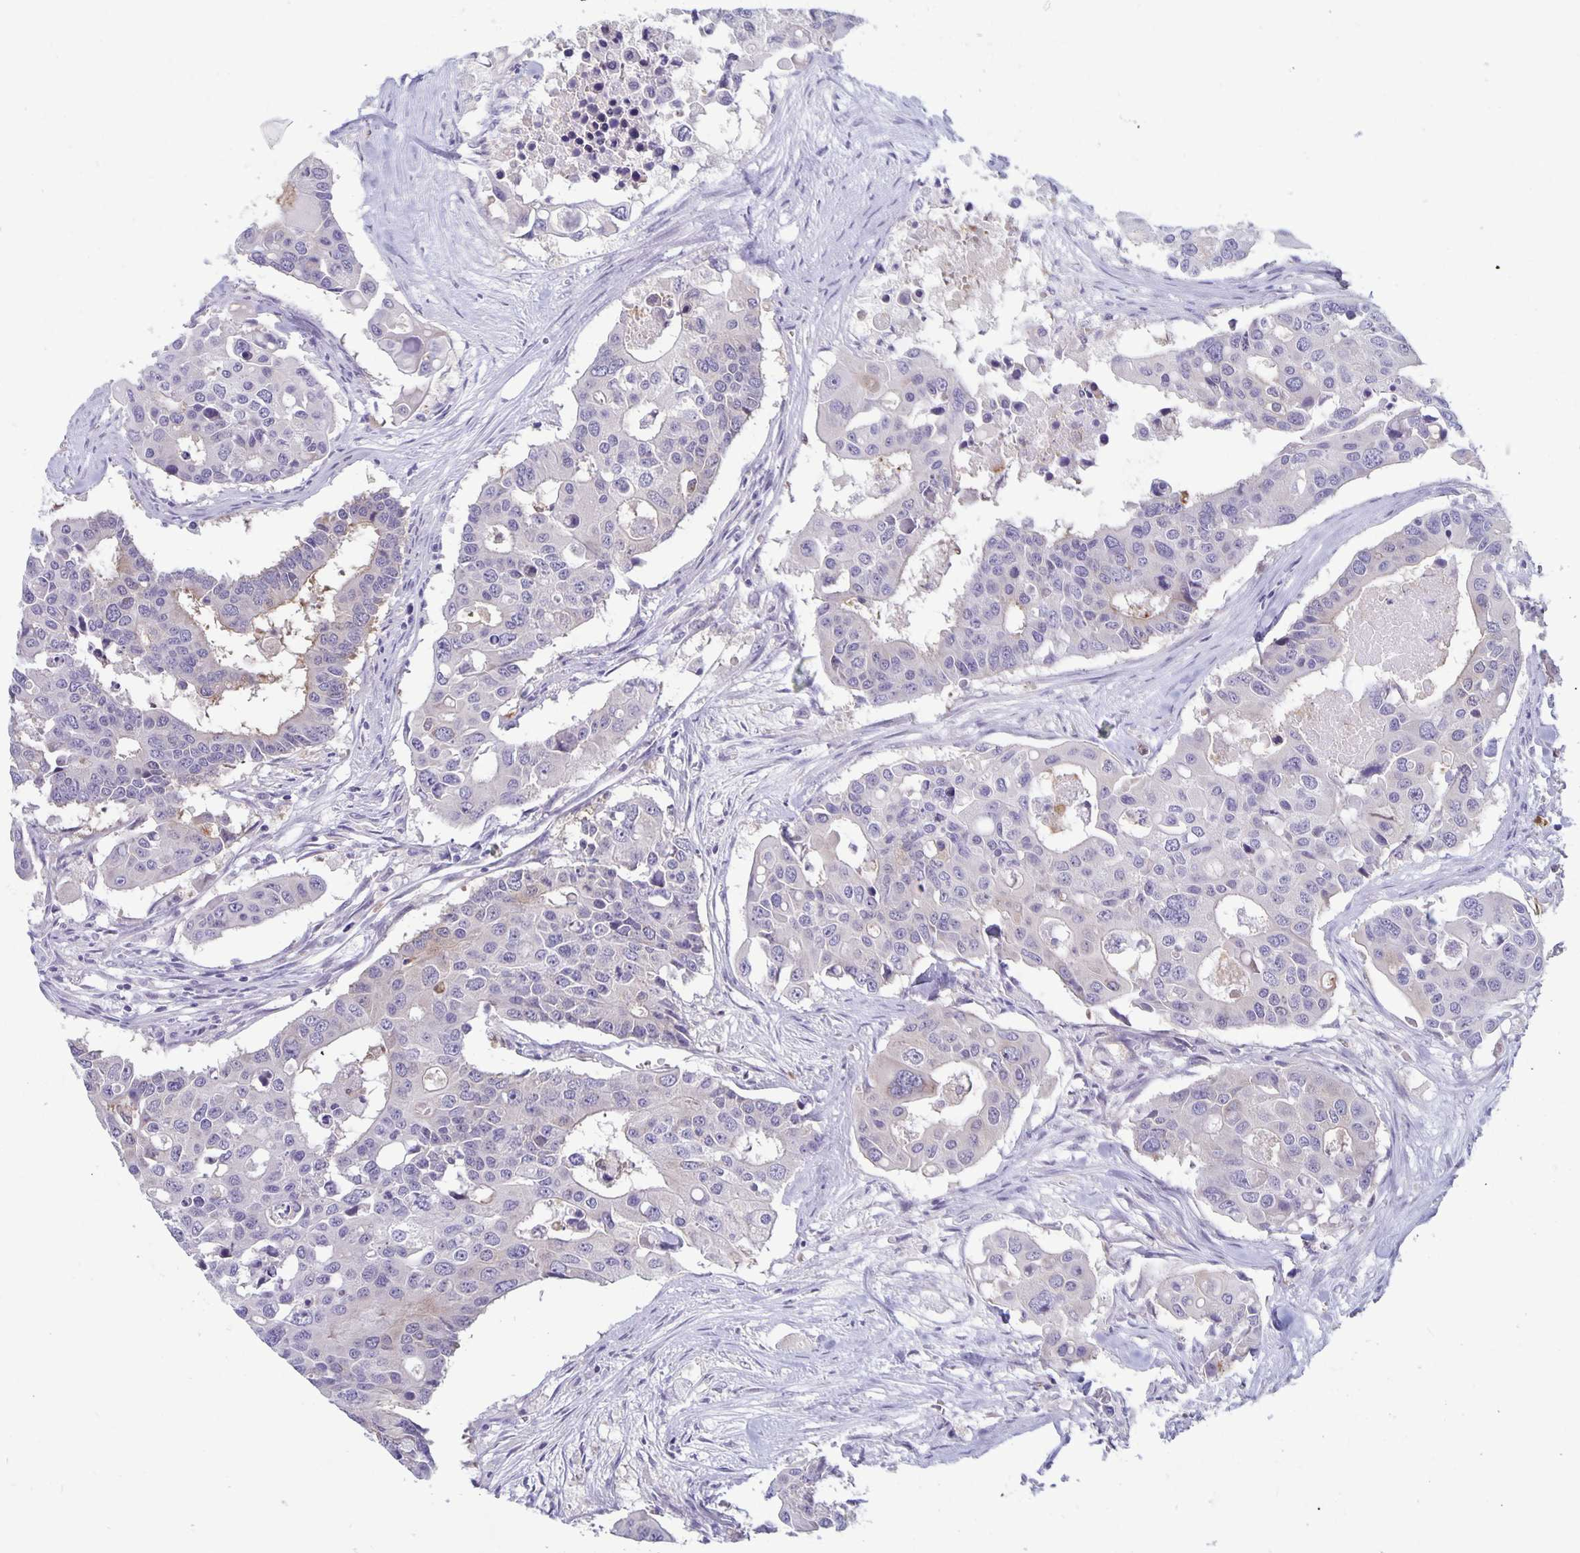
{"staining": {"intensity": "negative", "quantity": "none", "location": "none"}, "tissue": "colorectal cancer", "cell_type": "Tumor cells", "image_type": "cancer", "snomed": [{"axis": "morphology", "description": "Adenocarcinoma, NOS"}, {"axis": "topography", "description": "Colon"}], "caption": "Tumor cells show no significant protein positivity in colorectal adenocarcinoma.", "gene": "PLCB3", "patient": {"sex": "male", "age": 77}}